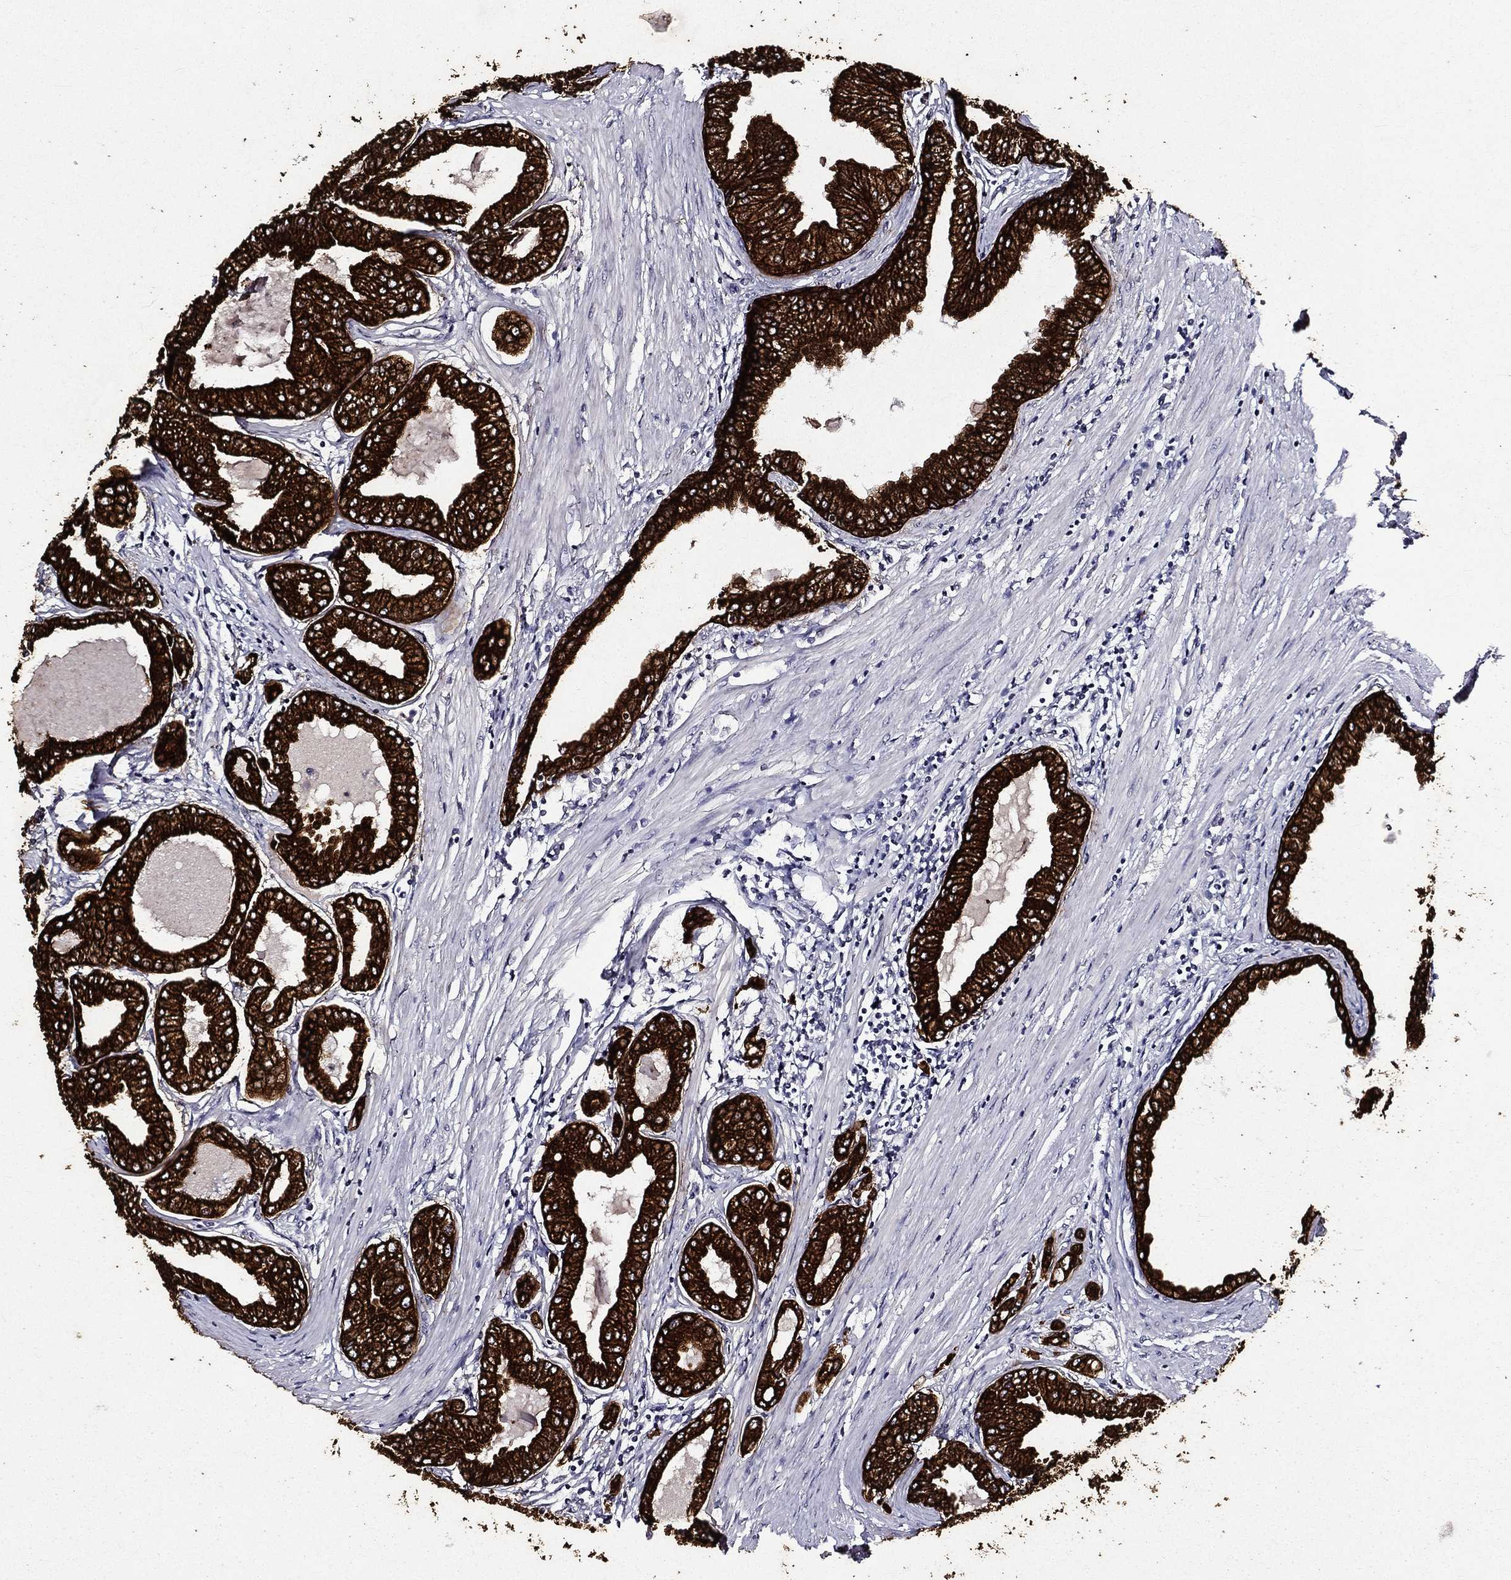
{"staining": {"intensity": "strong", "quantity": ">75%", "location": "cytoplasmic/membranous"}, "tissue": "prostate cancer", "cell_type": "Tumor cells", "image_type": "cancer", "snomed": [{"axis": "morphology", "description": "Adenocarcinoma, Low grade"}, {"axis": "topography", "description": "Prostate"}], "caption": "Immunohistochemistry photomicrograph of human prostate cancer (adenocarcinoma (low-grade)) stained for a protein (brown), which demonstrates high levels of strong cytoplasmic/membranous staining in about >75% of tumor cells.", "gene": "KRT7", "patient": {"sex": "male", "age": 72}}